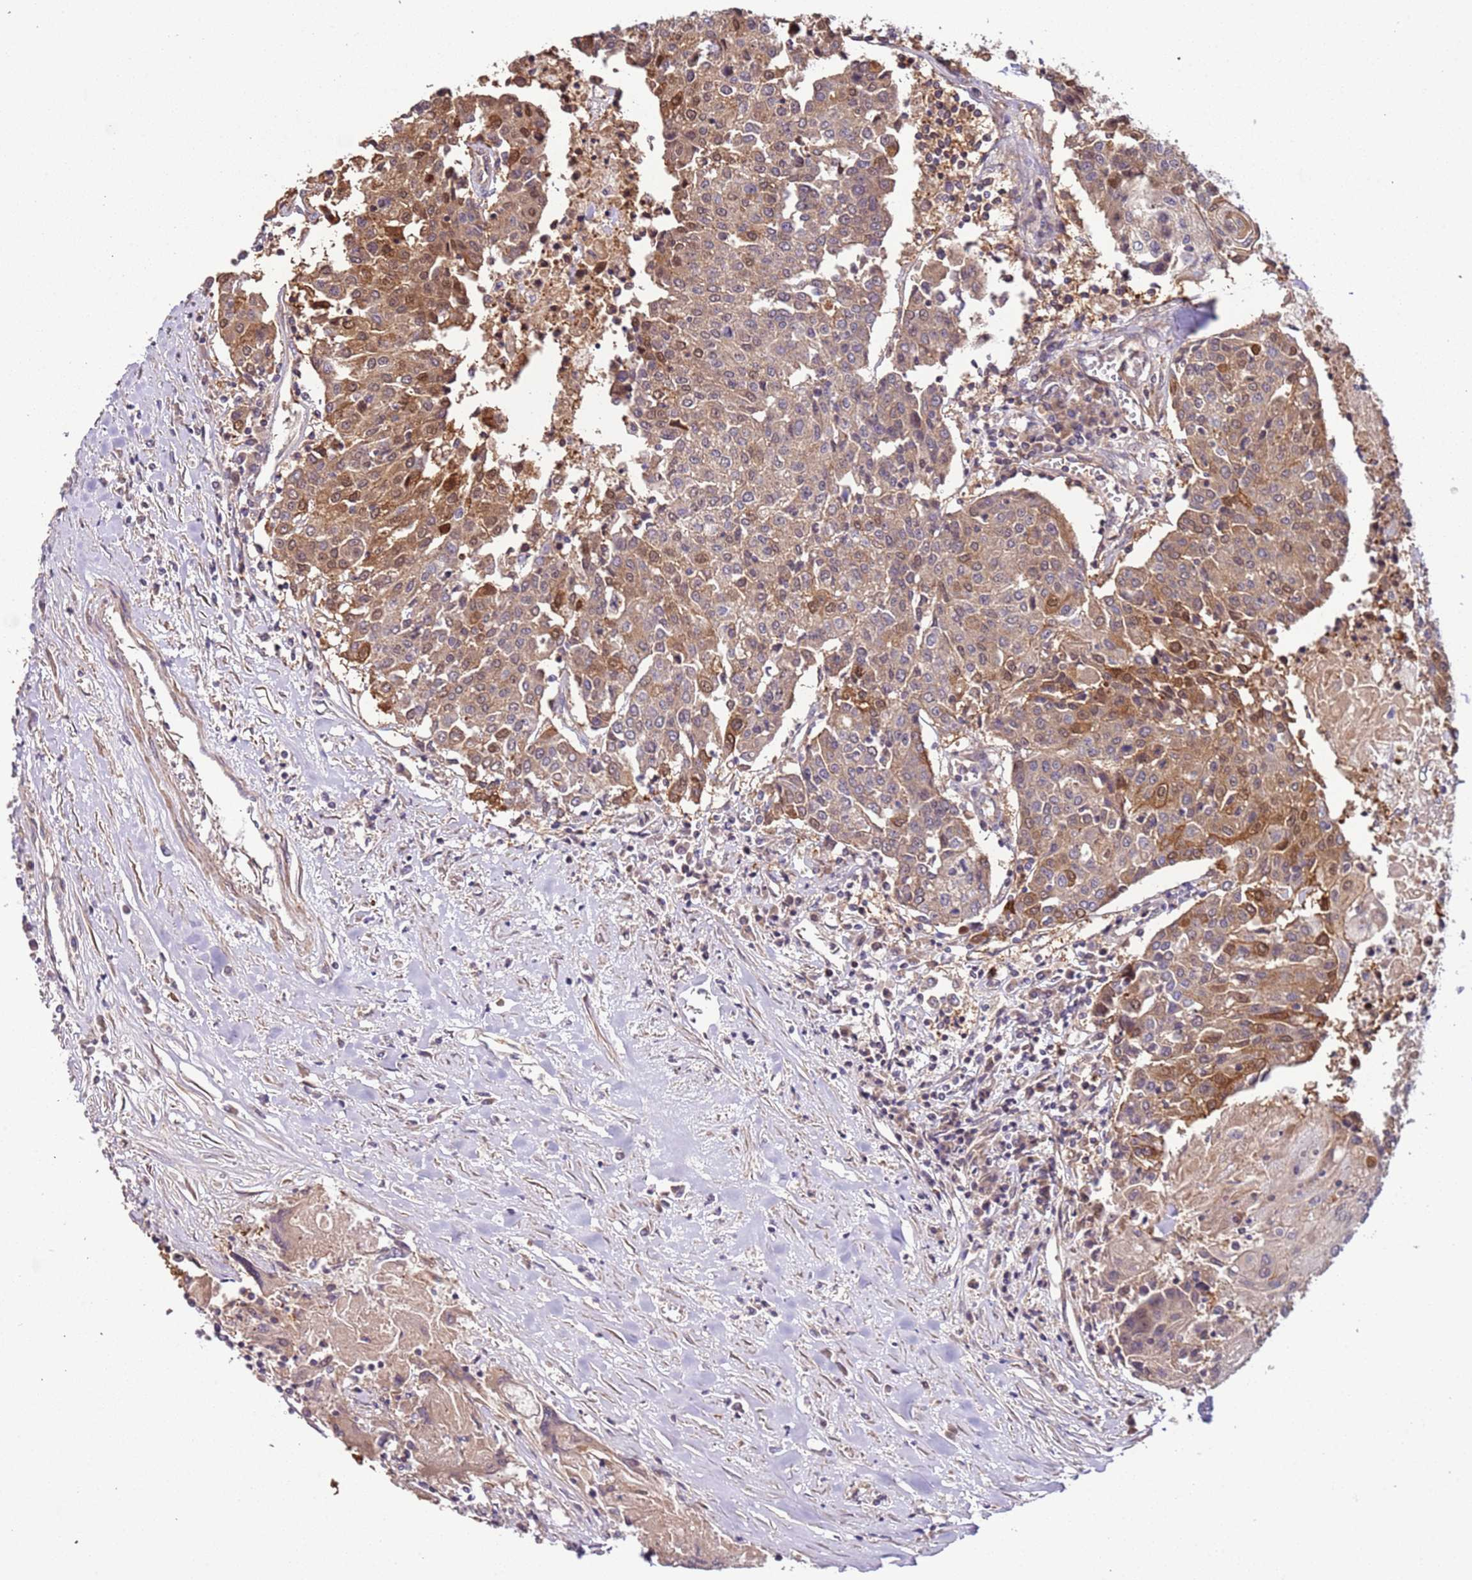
{"staining": {"intensity": "moderate", "quantity": ">75%", "location": "cytoplasmic/membranous,nuclear"}, "tissue": "urothelial cancer", "cell_type": "Tumor cells", "image_type": "cancer", "snomed": [{"axis": "morphology", "description": "Urothelial carcinoma, High grade"}, {"axis": "topography", "description": "Urinary bladder"}], "caption": "A medium amount of moderate cytoplasmic/membranous and nuclear staining is appreciated in about >75% of tumor cells in high-grade urothelial carcinoma tissue. Nuclei are stained in blue.", "gene": "LAMB4", "patient": {"sex": "female", "age": 85}}